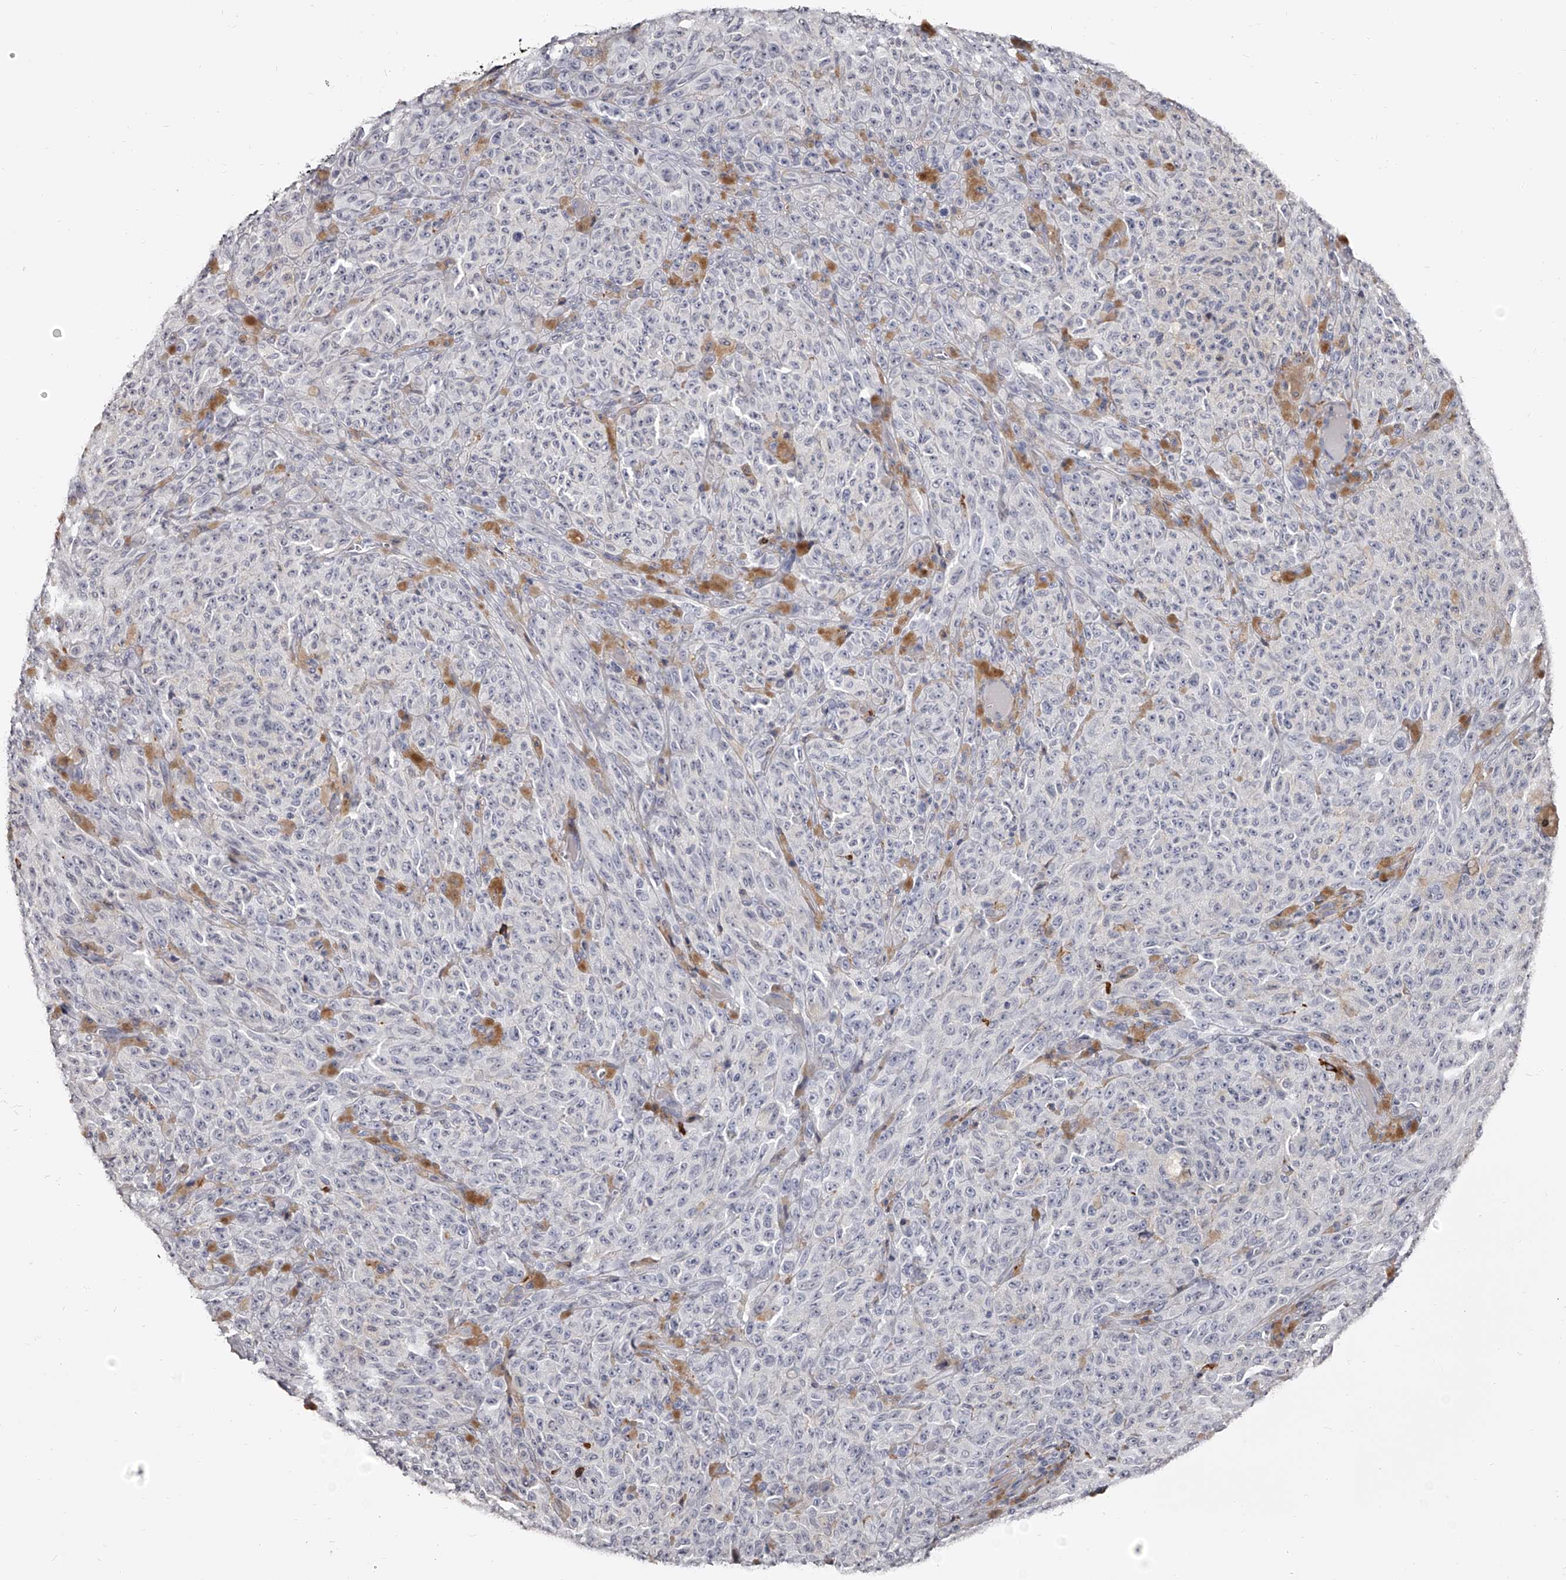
{"staining": {"intensity": "negative", "quantity": "none", "location": "none"}, "tissue": "melanoma", "cell_type": "Tumor cells", "image_type": "cancer", "snomed": [{"axis": "morphology", "description": "Malignant melanoma, NOS"}, {"axis": "topography", "description": "Skin"}], "caption": "IHC micrograph of neoplastic tissue: human melanoma stained with DAB (3,3'-diaminobenzidine) shows no significant protein expression in tumor cells.", "gene": "PACSIN1", "patient": {"sex": "female", "age": 82}}